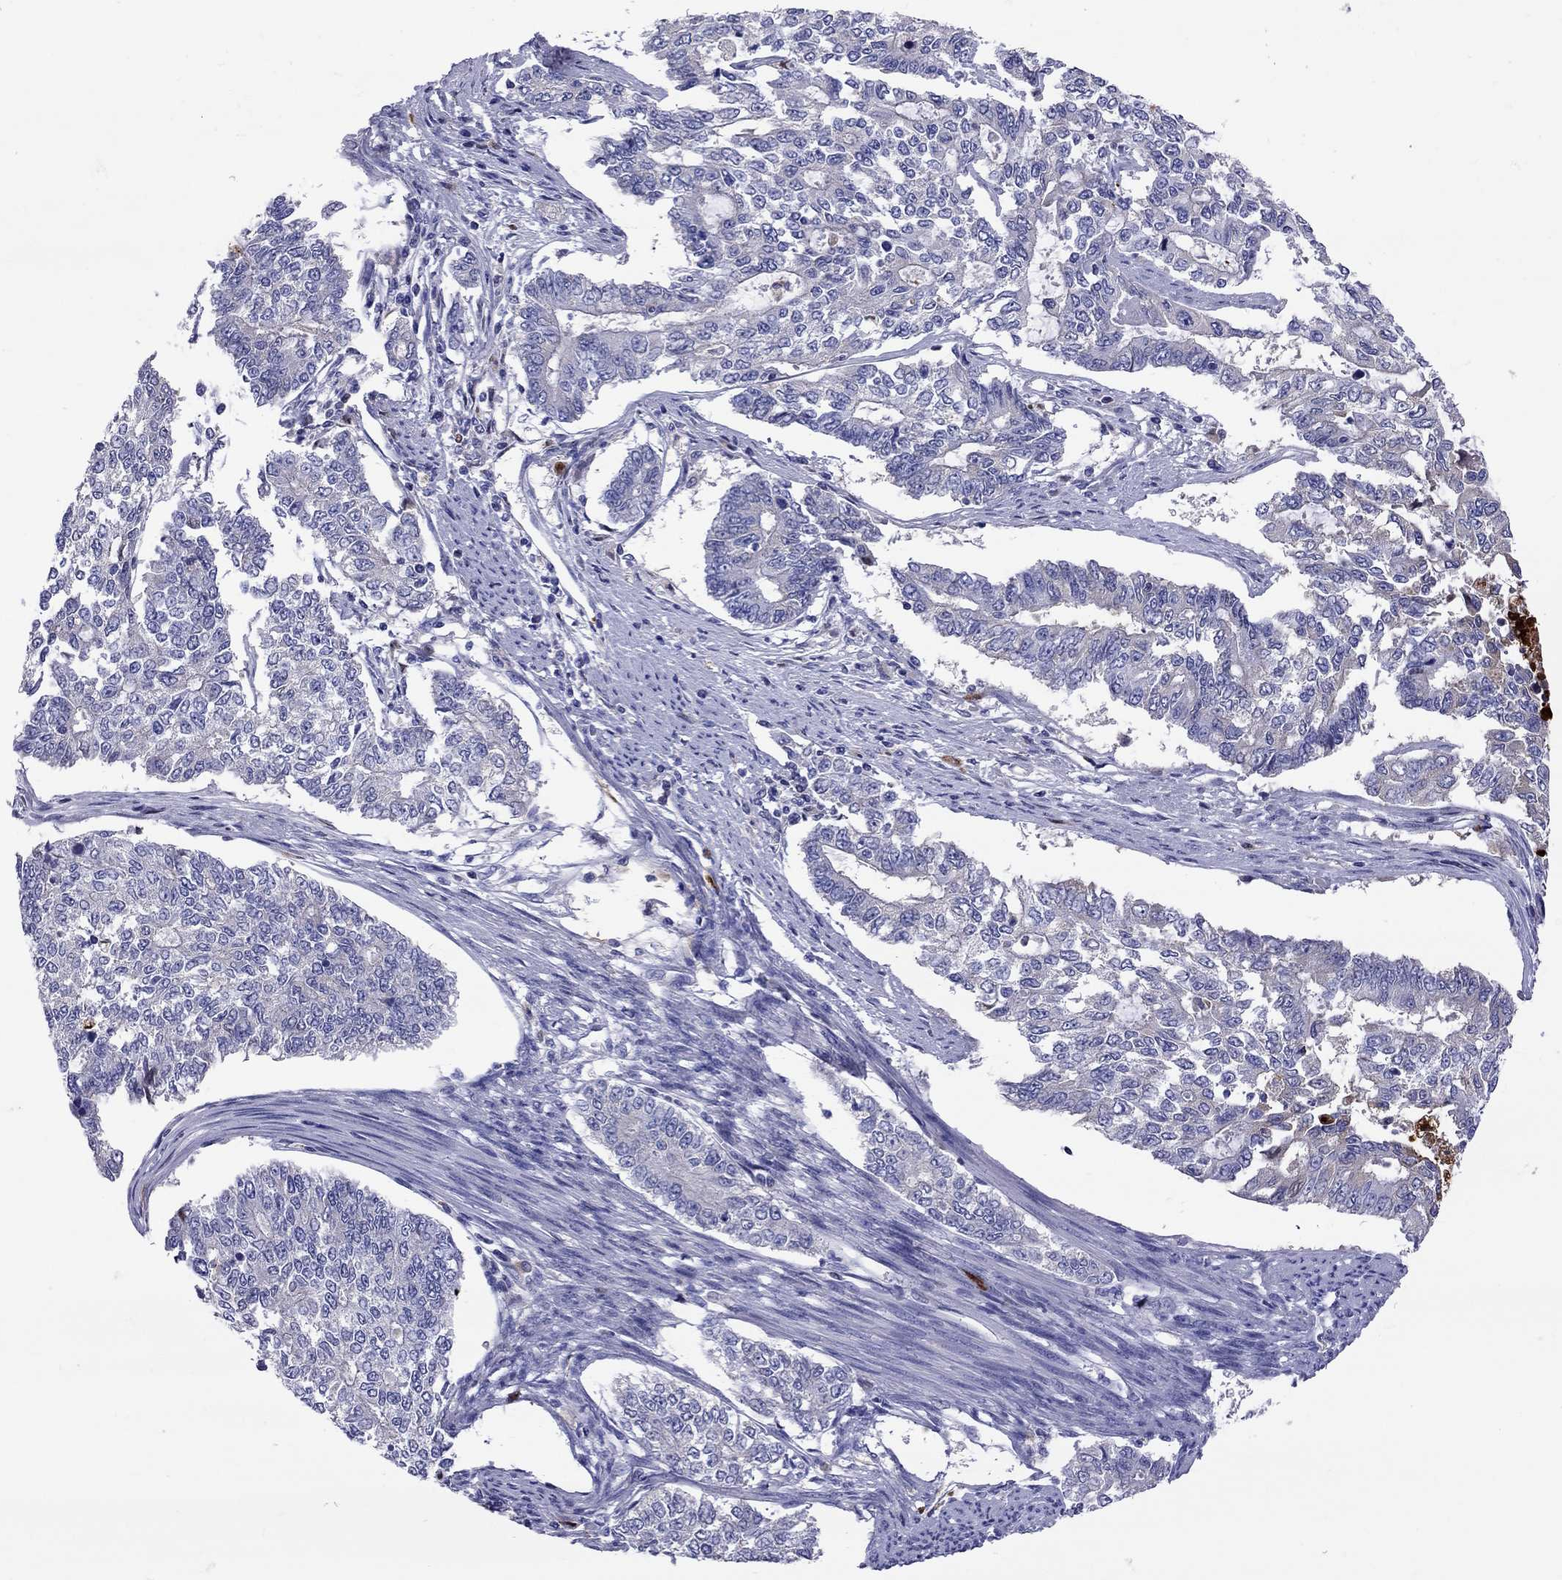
{"staining": {"intensity": "negative", "quantity": "none", "location": "none"}, "tissue": "endometrial cancer", "cell_type": "Tumor cells", "image_type": "cancer", "snomed": [{"axis": "morphology", "description": "Adenocarcinoma, NOS"}, {"axis": "topography", "description": "Uterus"}], "caption": "High magnification brightfield microscopy of adenocarcinoma (endometrial) stained with DAB (brown) and counterstained with hematoxylin (blue): tumor cells show no significant staining.", "gene": "SERPINA3", "patient": {"sex": "female", "age": 59}}